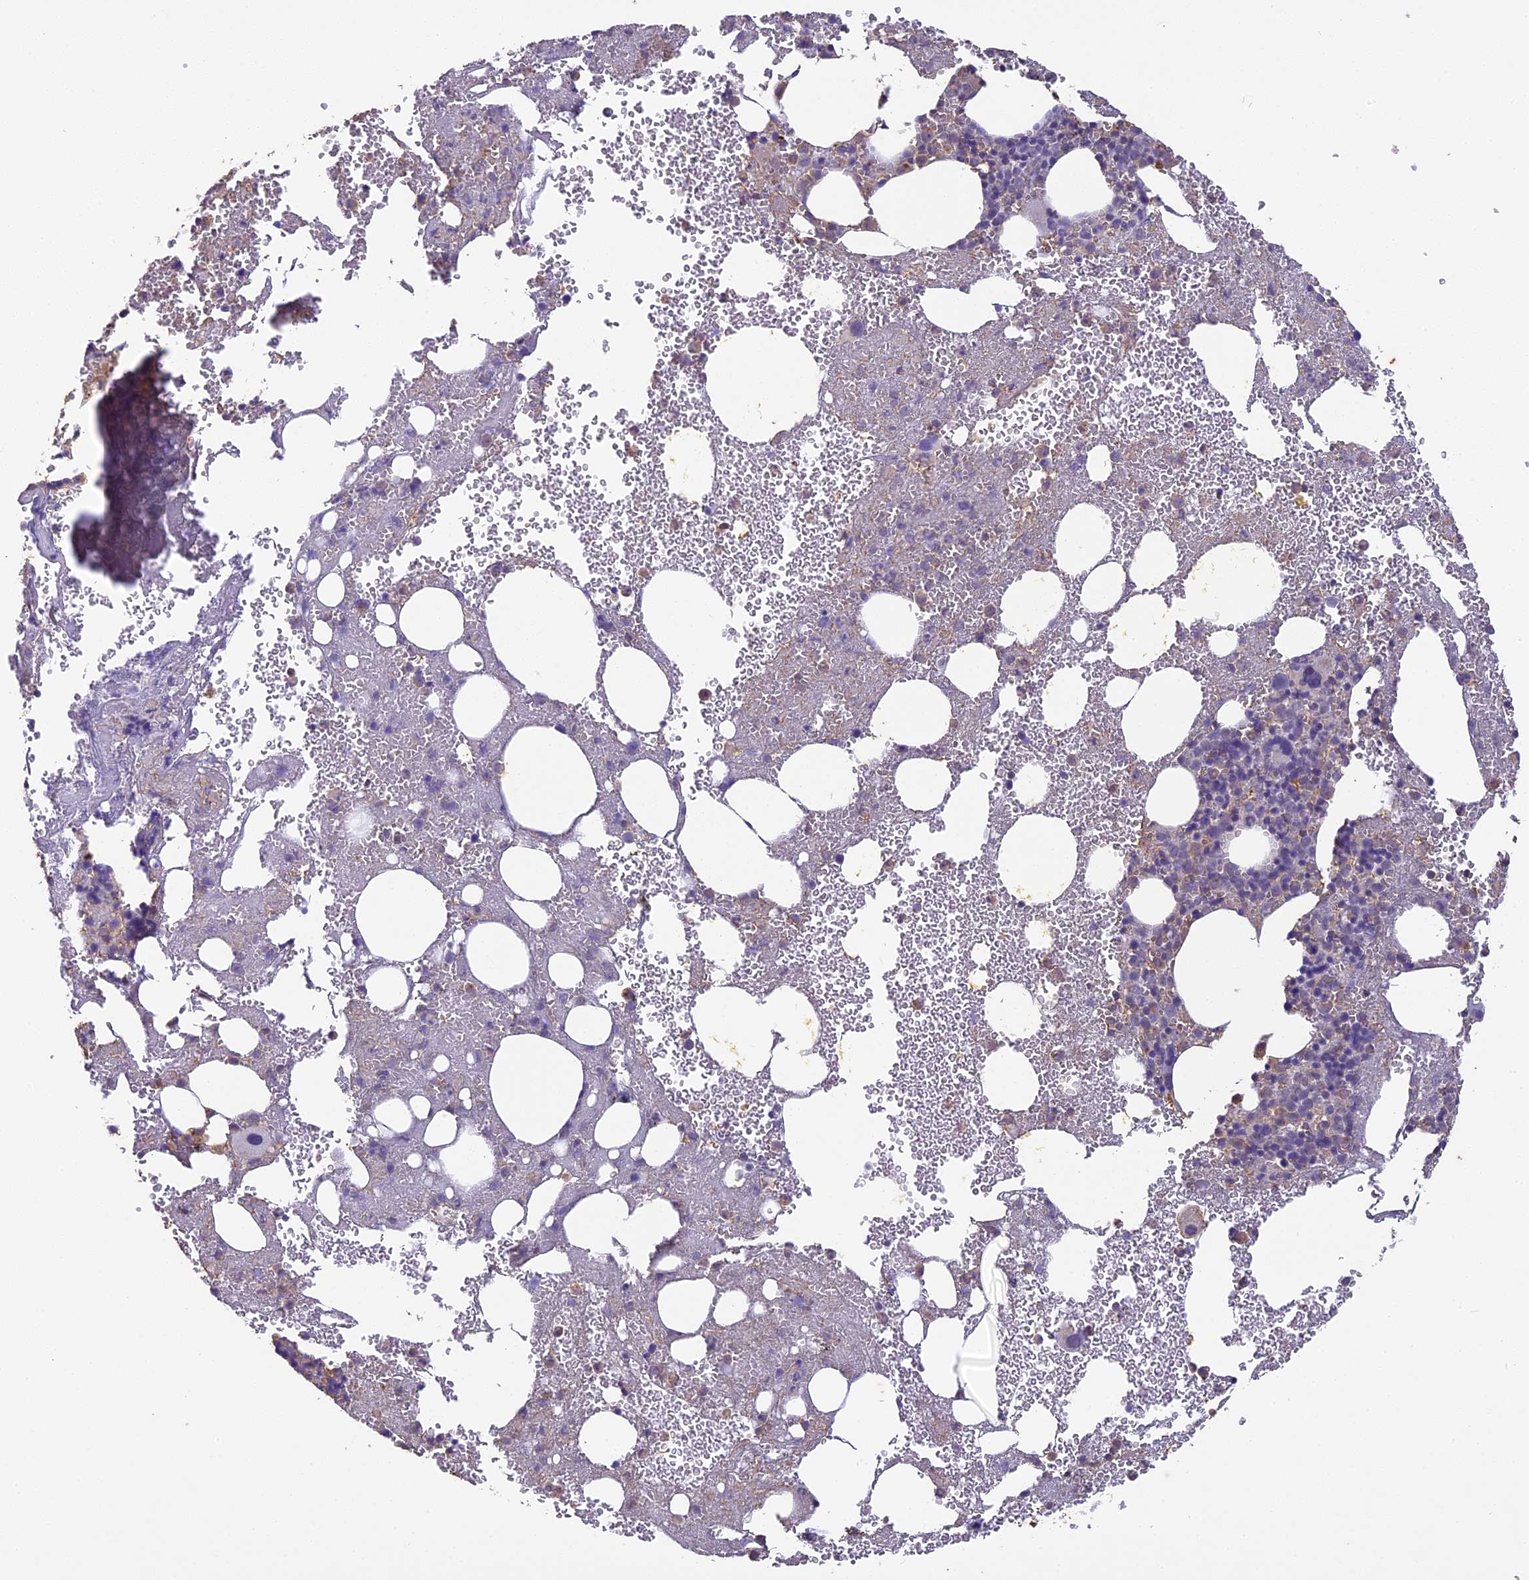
{"staining": {"intensity": "moderate", "quantity": "<25%", "location": "cytoplasmic/membranous"}, "tissue": "bone marrow", "cell_type": "Hematopoietic cells", "image_type": "normal", "snomed": [{"axis": "morphology", "description": "Normal tissue, NOS"}, {"axis": "topography", "description": "Bone marrow"}], "caption": "Human bone marrow stained with a brown dye shows moderate cytoplasmic/membranous positive staining in about <25% of hematopoietic cells.", "gene": "ARHGAP19", "patient": {"sex": "male", "age": 61}}